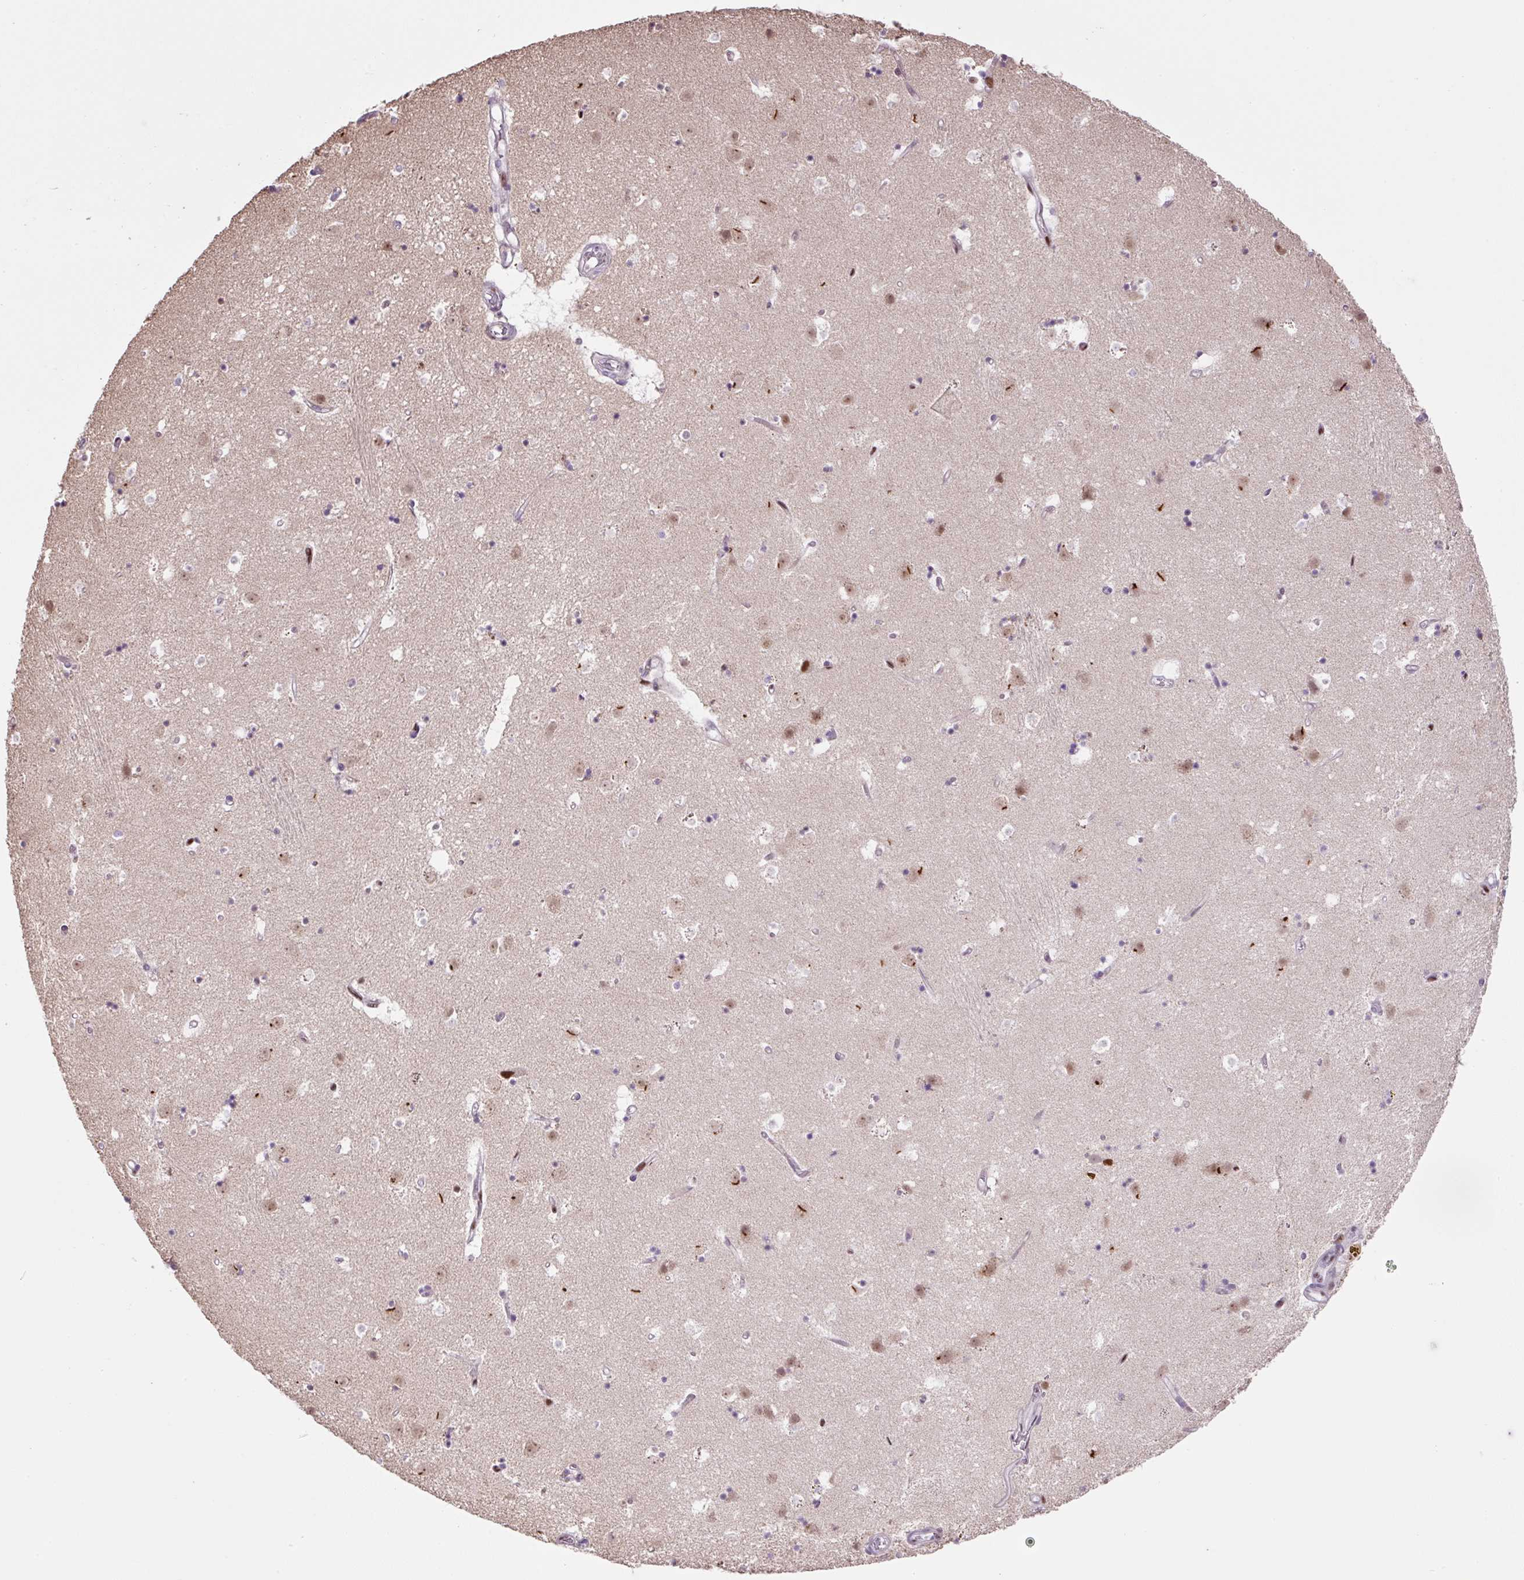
{"staining": {"intensity": "weak", "quantity": "<25%", "location": "nuclear"}, "tissue": "caudate", "cell_type": "Glial cells", "image_type": "normal", "snomed": [{"axis": "morphology", "description": "Normal tissue, NOS"}, {"axis": "topography", "description": "Lateral ventricle wall"}], "caption": "The image demonstrates no significant staining in glial cells of caudate.", "gene": "TAF1A", "patient": {"sex": "male", "age": 58}}